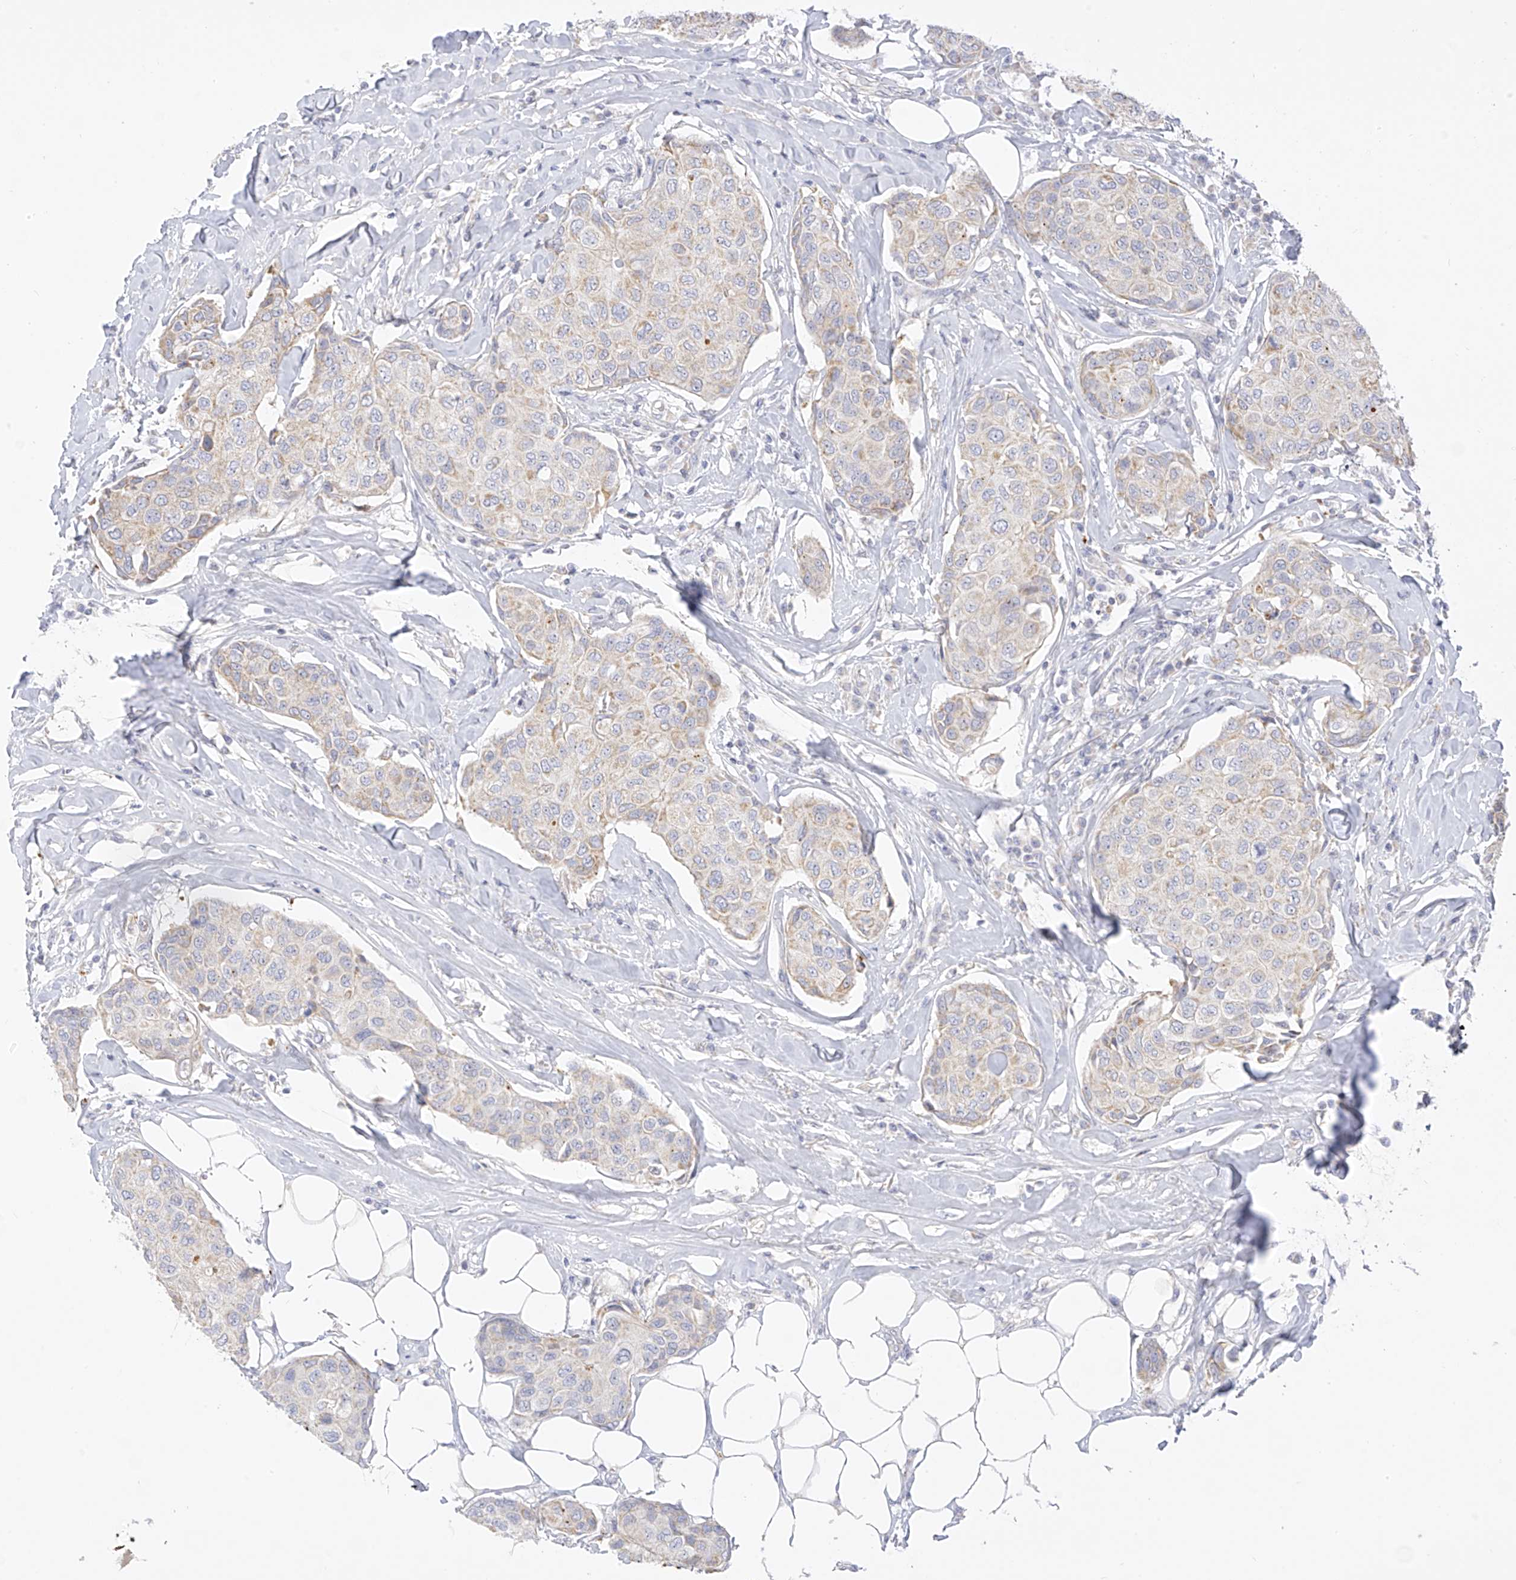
{"staining": {"intensity": "negative", "quantity": "none", "location": "none"}, "tissue": "breast cancer", "cell_type": "Tumor cells", "image_type": "cancer", "snomed": [{"axis": "morphology", "description": "Duct carcinoma"}, {"axis": "topography", "description": "Breast"}], "caption": "High power microscopy image of an IHC micrograph of invasive ductal carcinoma (breast), revealing no significant positivity in tumor cells.", "gene": "ZNF404", "patient": {"sex": "female", "age": 80}}